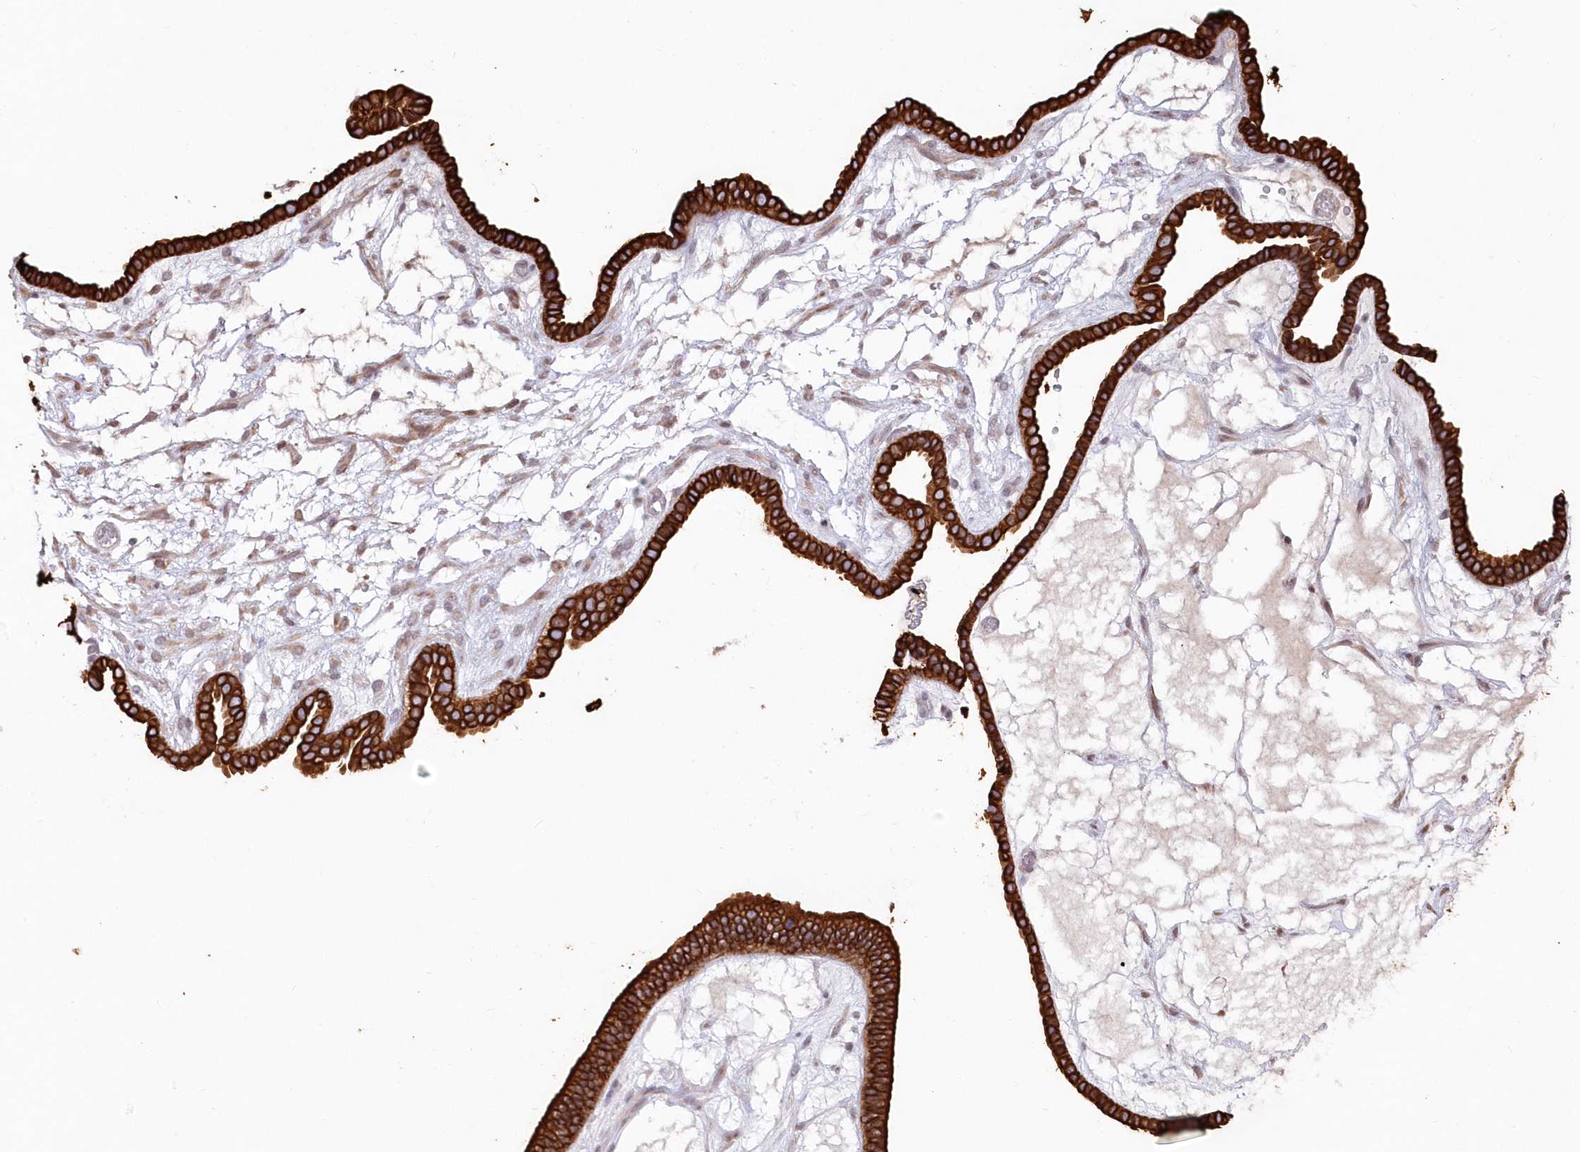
{"staining": {"intensity": "strong", "quantity": ">75%", "location": "cytoplasmic/membranous"}, "tissue": "ovarian cancer", "cell_type": "Tumor cells", "image_type": "cancer", "snomed": [{"axis": "morphology", "description": "Cystadenocarcinoma, serous, NOS"}, {"axis": "topography", "description": "Ovary"}], "caption": "Immunohistochemistry (IHC) micrograph of human ovarian cancer (serous cystadenocarcinoma) stained for a protein (brown), which exhibits high levels of strong cytoplasmic/membranous positivity in approximately >75% of tumor cells.", "gene": "SNED1", "patient": {"sex": "female", "age": 56}}